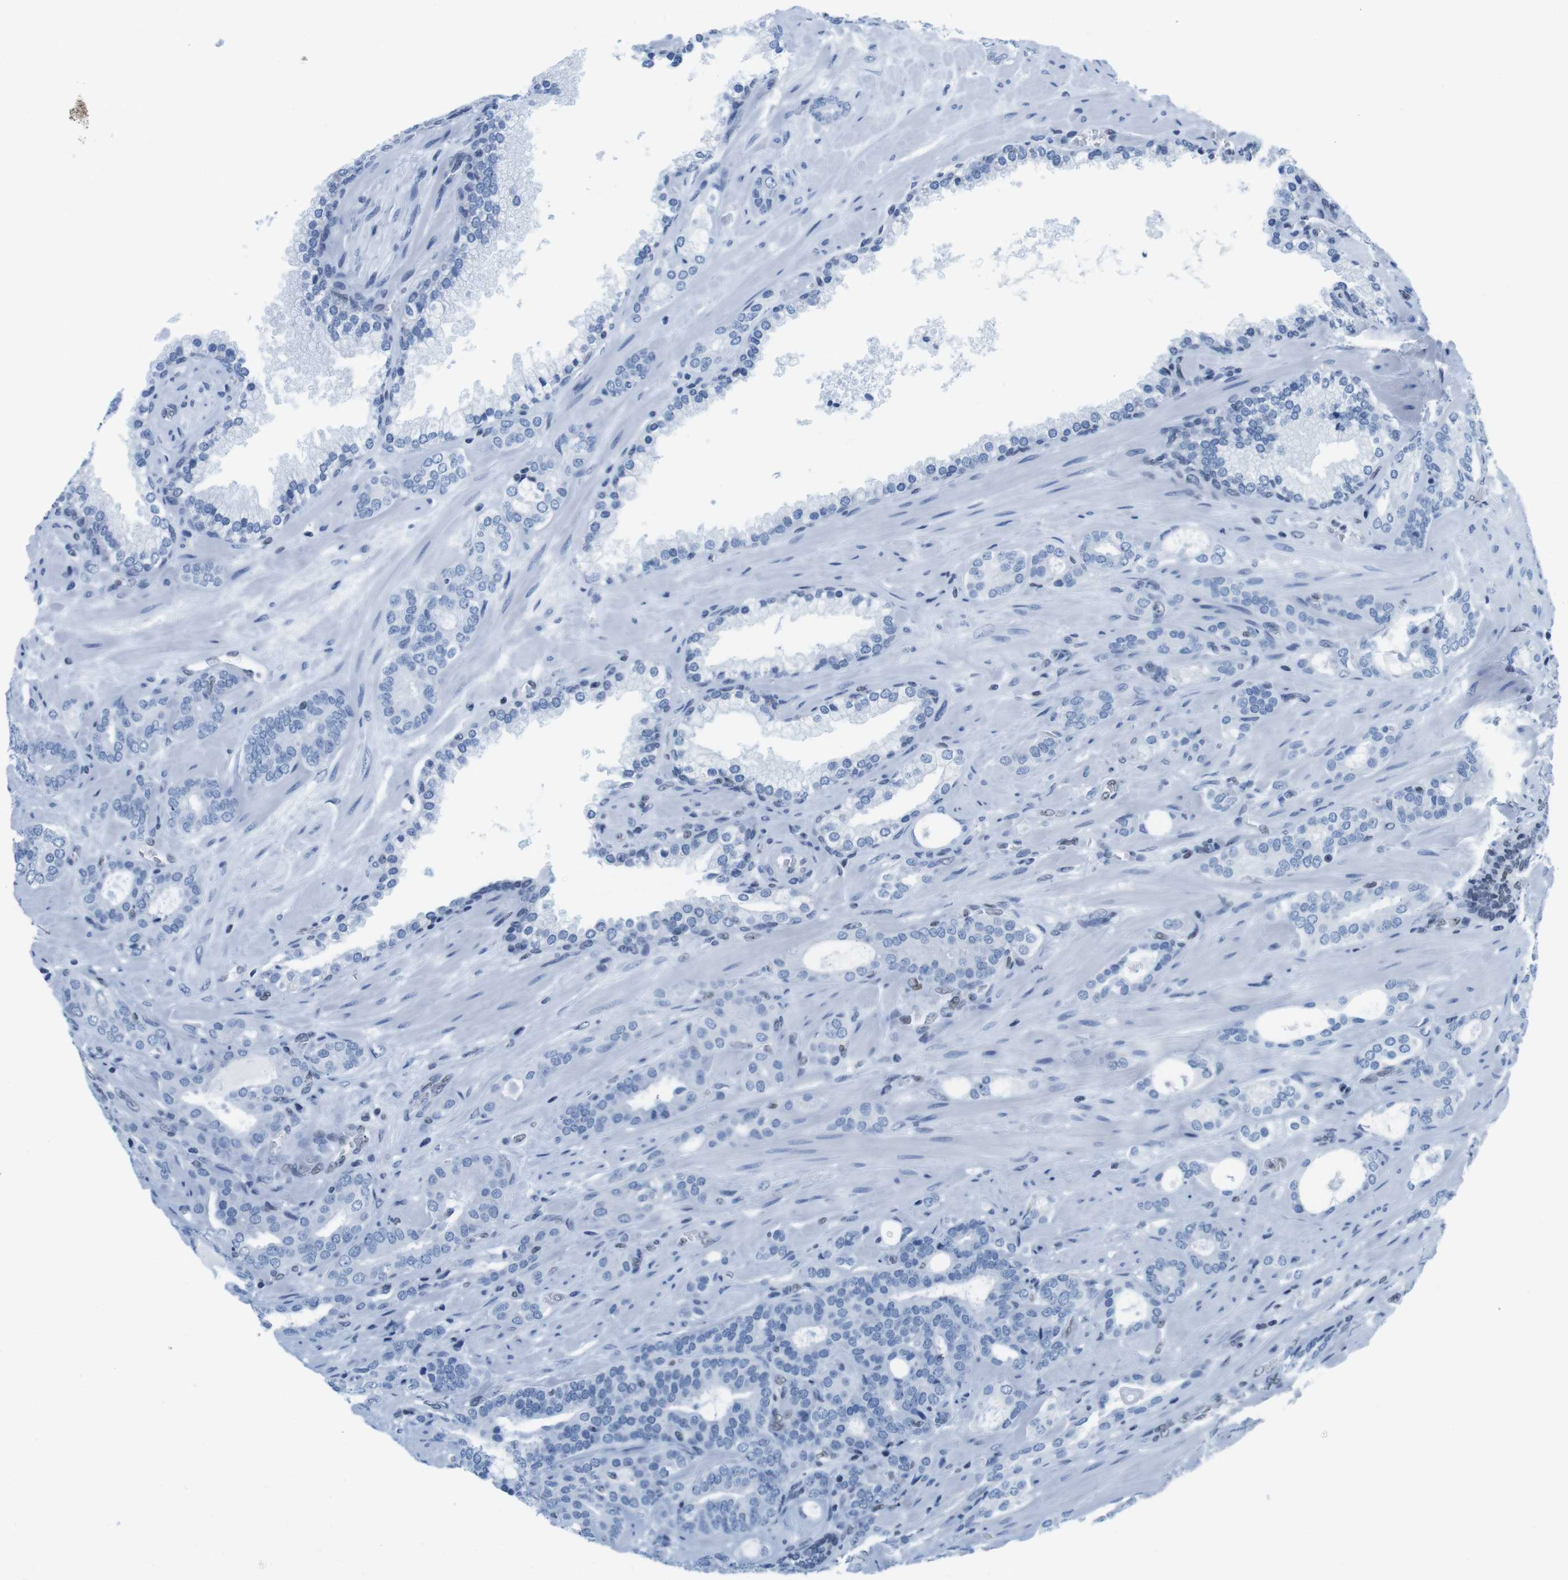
{"staining": {"intensity": "negative", "quantity": "none", "location": "none"}, "tissue": "prostate cancer", "cell_type": "Tumor cells", "image_type": "cancer", "snomed": [{"axis": "morphology", "description": "Adenocarcinoma, Low grade"}, {"axis": "topography", "description": "Prostate"}], "caption": "Immunohistochemistry (IHC) micrograph of neoplastic tissue: human prostate cancer stained with DAB (3,3'-diaminobenzidine) exhibits no significant protein staining in tumor cells.", "gene": "IFI16", "patient": {"sex": "male", "age": 63}}